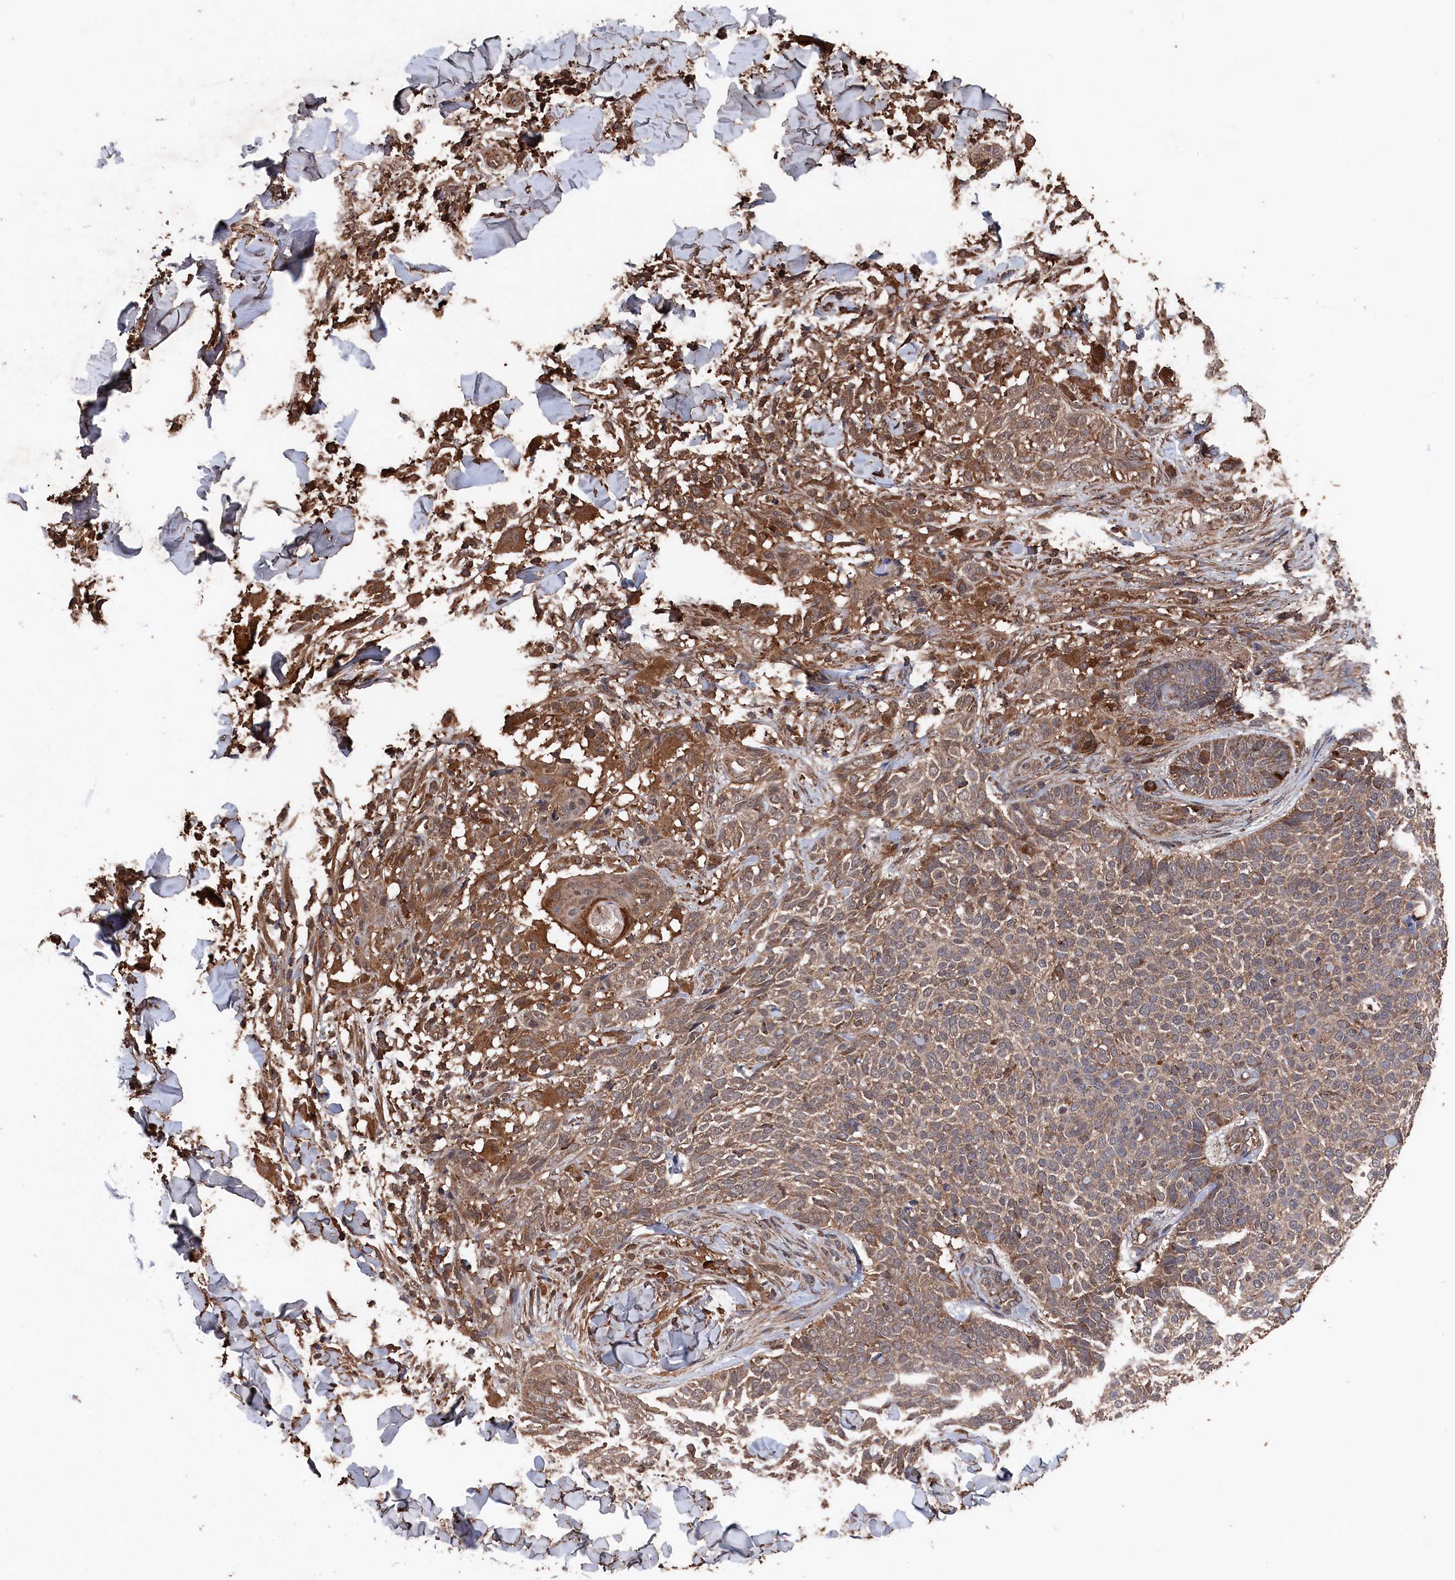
{"staining": {"intensity": "moderate", "quantity": "25%-75%", "location": "cytoplasmic/membranous"}, "tissue": "skin cancer", "cell_type": "Tumor cells", "image_type": "cancer", "snomed": [{"axis": "morphology", "description": "Normal tissue, NOS"}, {"axis": "morphology", "description": "Basal cell carcinoma"}, {"axis": "topography", "description": "Skin"}], "caption": "The photomicrograph exhibits staining of basal cell carcinoma (skin), revealing moderate cytoplasmic/membranous protein positivity (brown color) within tumor cells.", "gene": "SNX33", "patient": {"sex": "male", "age": 67}}